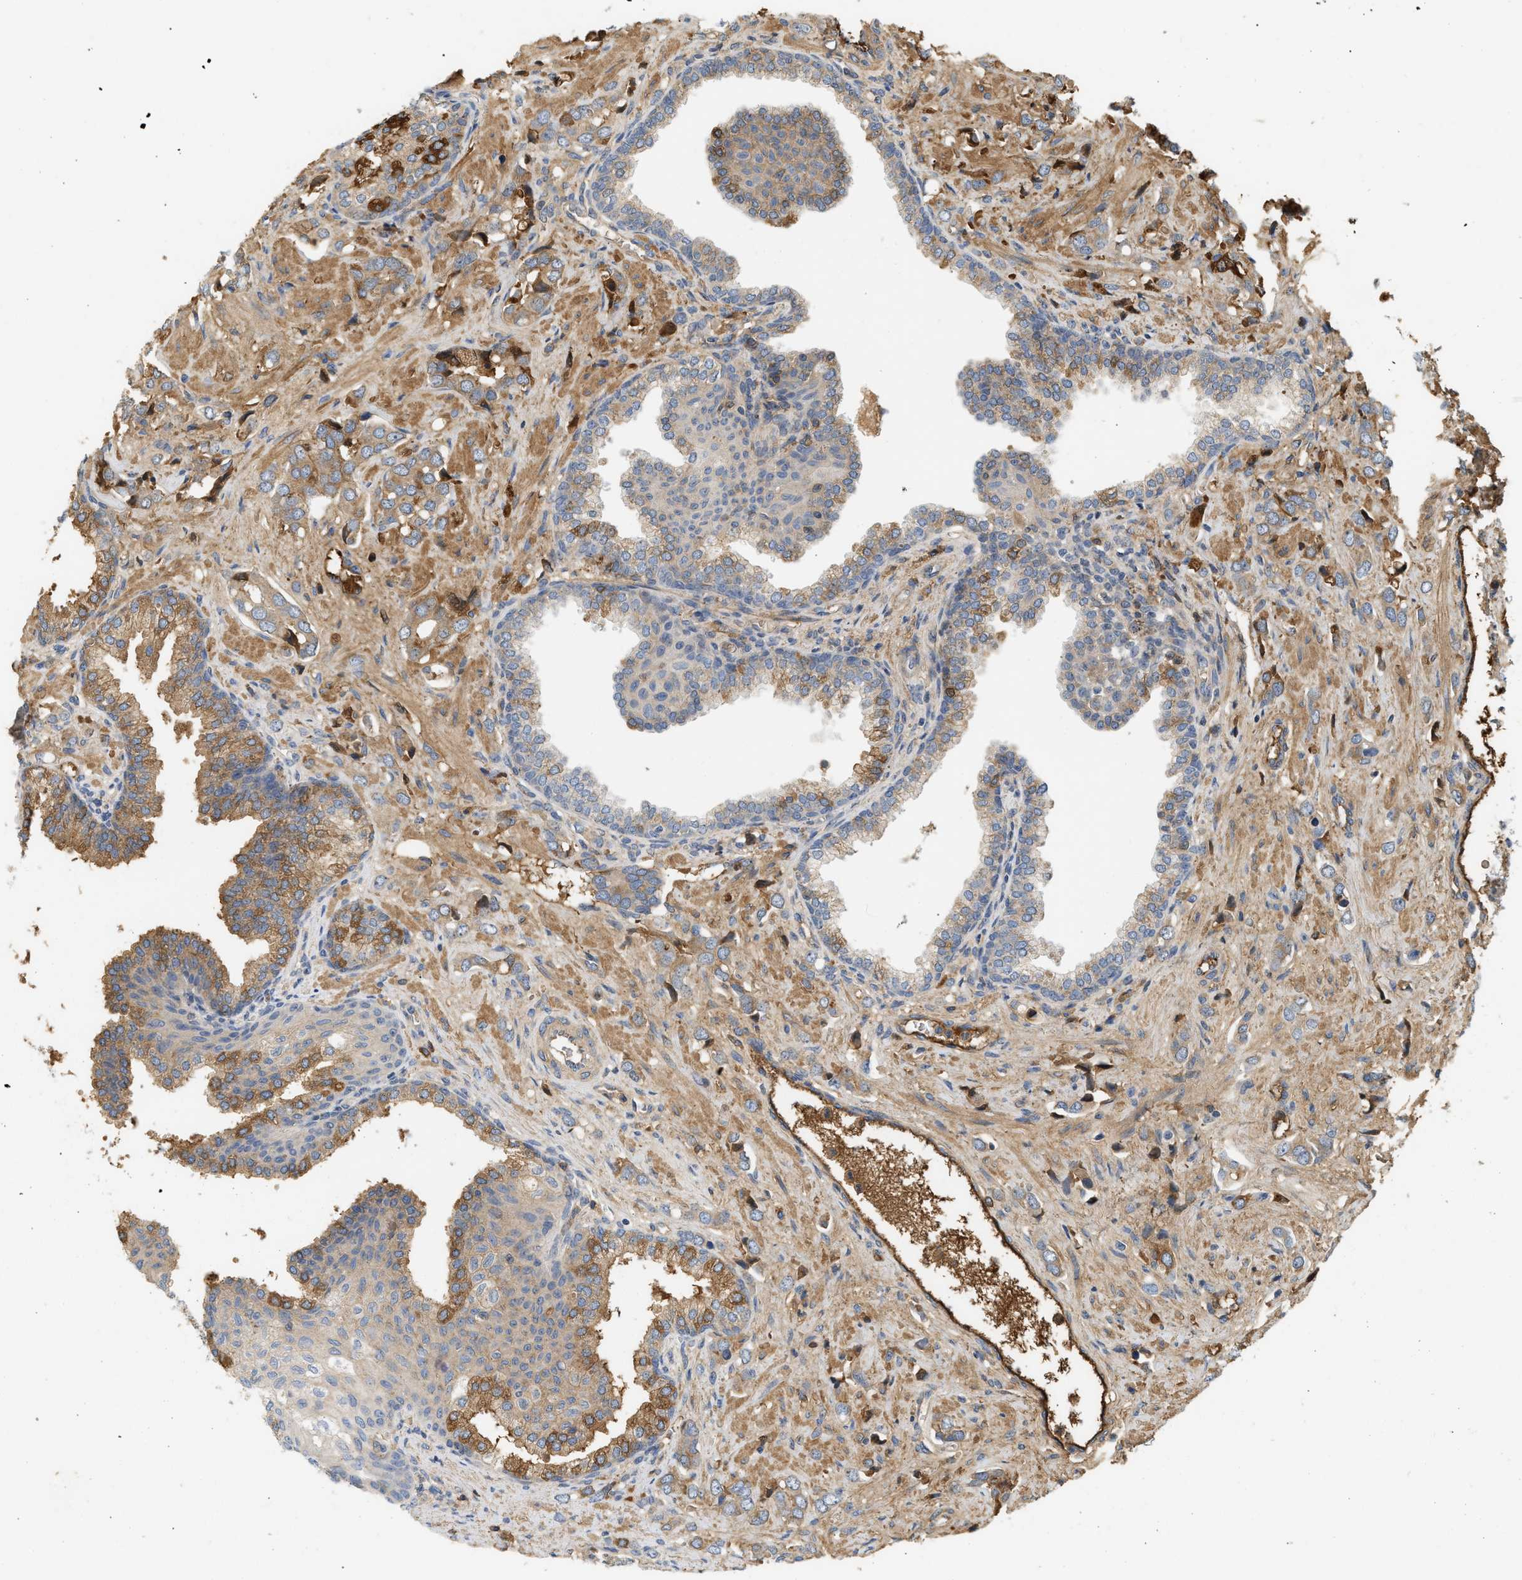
{"staining": {"intensity": "strong", "quantity": "<25%", "location": "cytoplasmic/membranous"}, "tissue": "prostate cancer", "cell_type": "Tumor cells", "image_type": "cancer", "snomed": [{"axis": "morphology", "description": "Adenocarcinoma, High grade"}, {"axis": "topography", "description": "Prostate"}], "caption": "This histopathology image demonstrates immunohistochemistry (IHC) staining of prostate cancer, with medium strong cytoplasmic/membranous expression in approximately <25% of tumor cells.", "gene": "F8", "patient": {"sex": "male", "age": 52}}